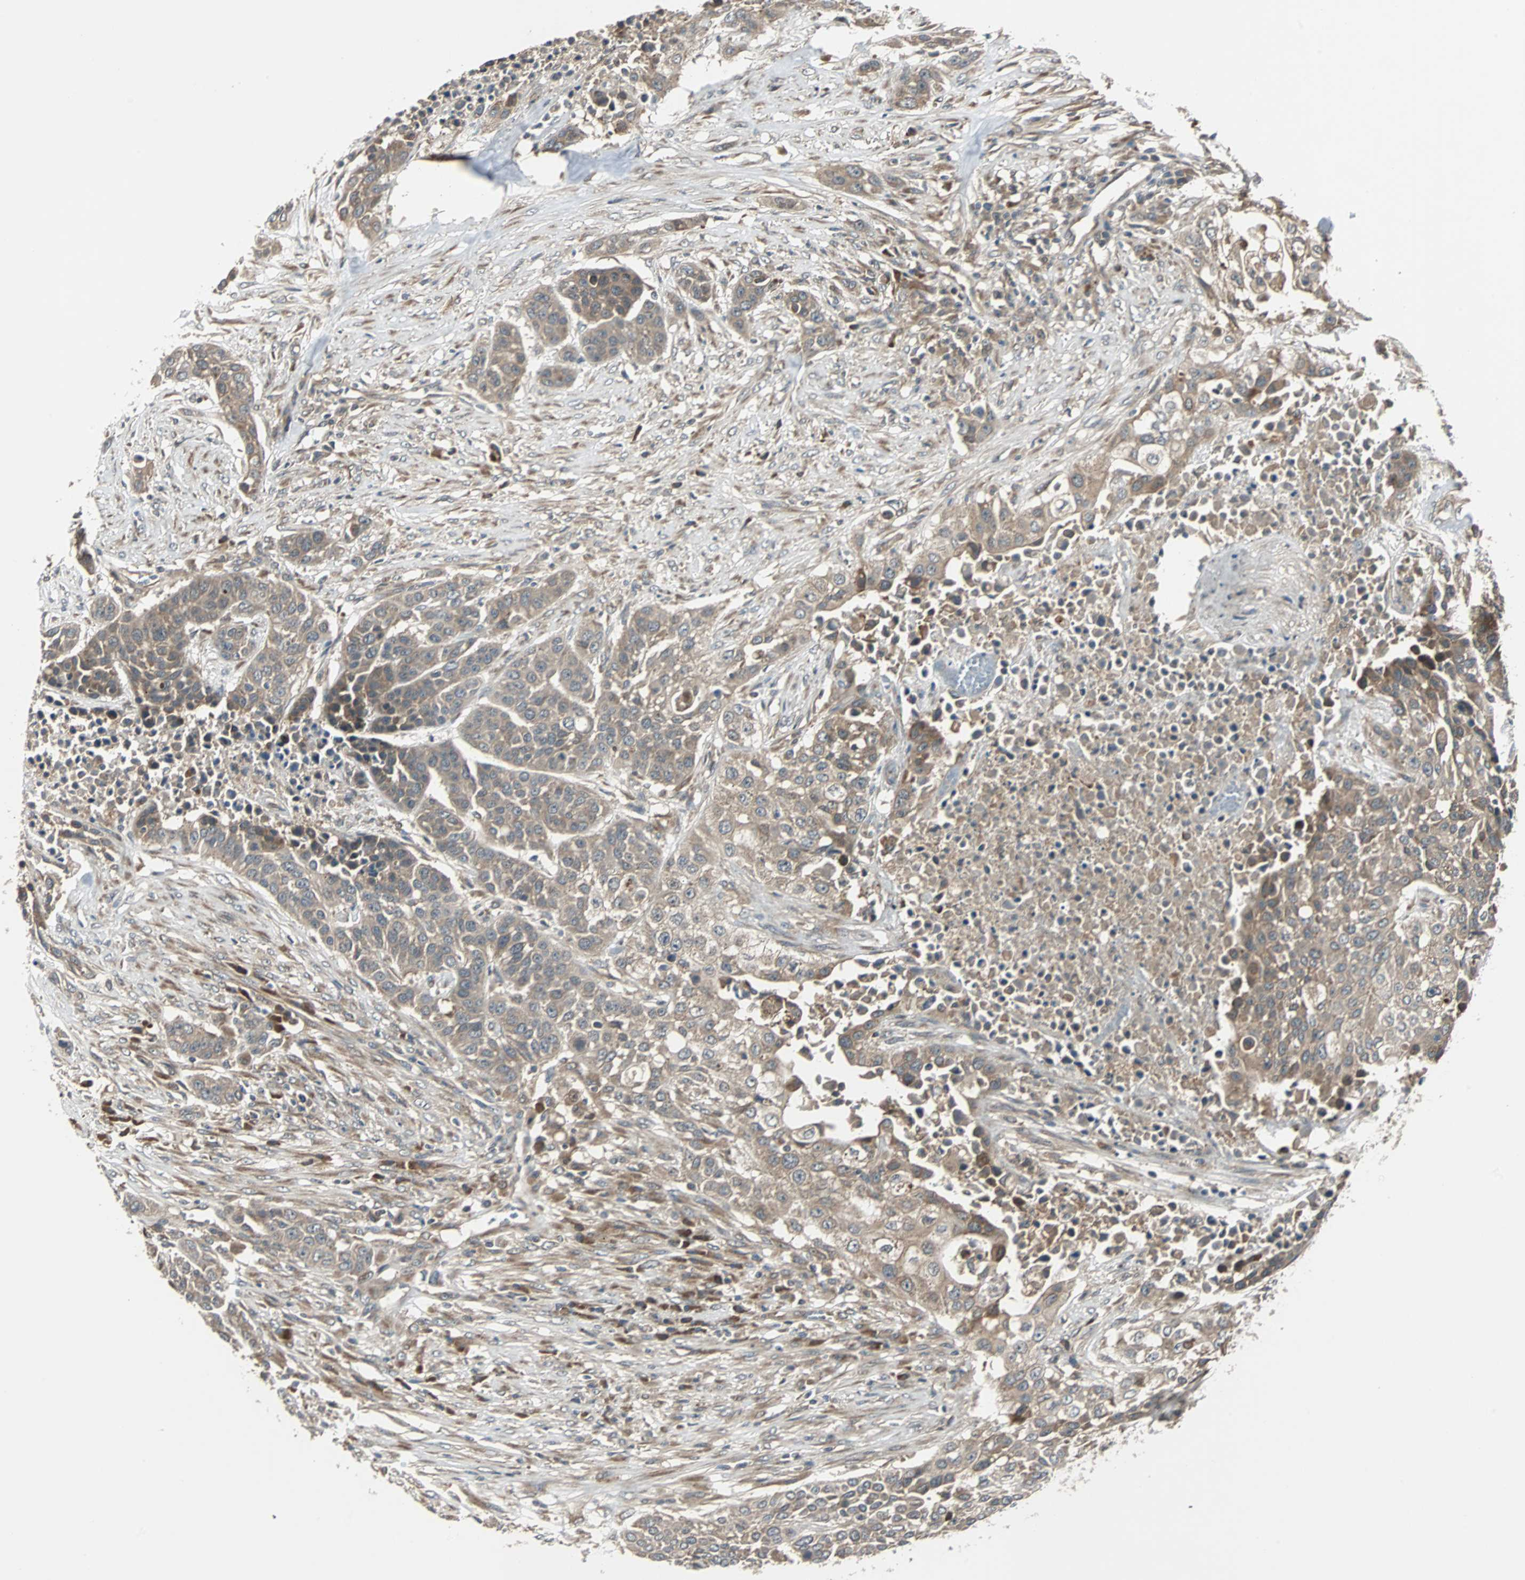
{"staining": {"intensity": "moderate", "quantity": ">75%", "location": "cytoplasmic/membranous"}, "tissue": "urothelial cancer", "cell_type": "Tumor cells", "image_type": "cancer", "snomed": [{"axis": "morphology", "description": "Urothelial carcinoma, High grade"}, {"axis": "topography", "description": "Urinary bladder"}], "caption": "A medium amount of moderate cytoplasmic/membranous staining is present in approximately >75% of tumor cells in urothelial carcinoma (high-grade) tissue.", "gene": "ARF1", "patient": {"sex": "male", "age": 74}}